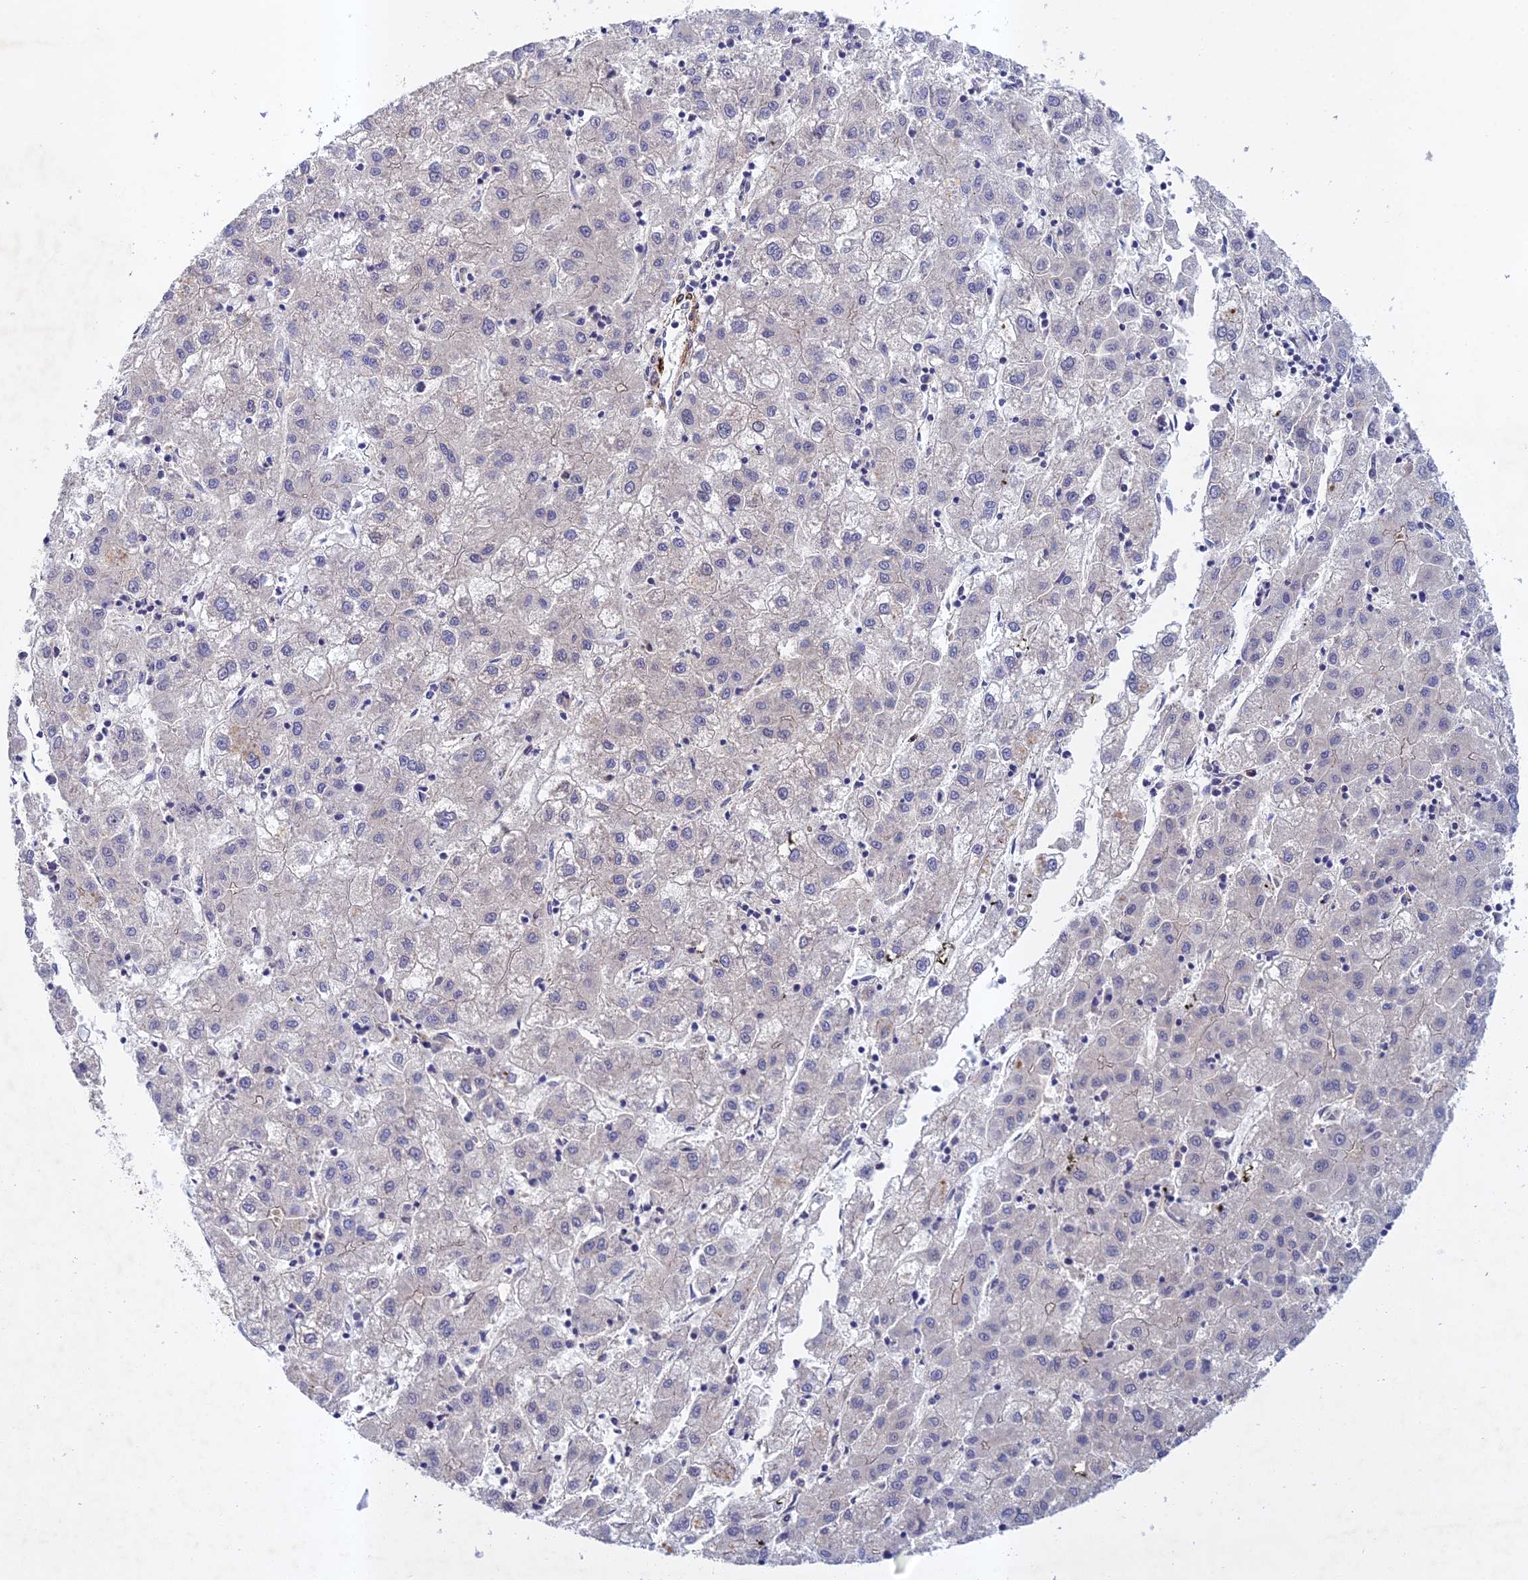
{"staining": {"intensity": "negative", "quantity": "none", "location": "none"}, "tissue": "liver cancer", "cell_type": "Tumor cells", "image_type": "cancer", "snomed": [{"axis": "morphology", "description": "Carcinoma, Hepatocellular, NOS"}, {"axis": "topography", "description": "Liver"}], "caption": "A histopathology image of human hepatocellular carcinoma (liver) is negative for staining in tumor cells.", "gene": "RALGAPA2", "patient": {"sex": "male", "age": 72}}